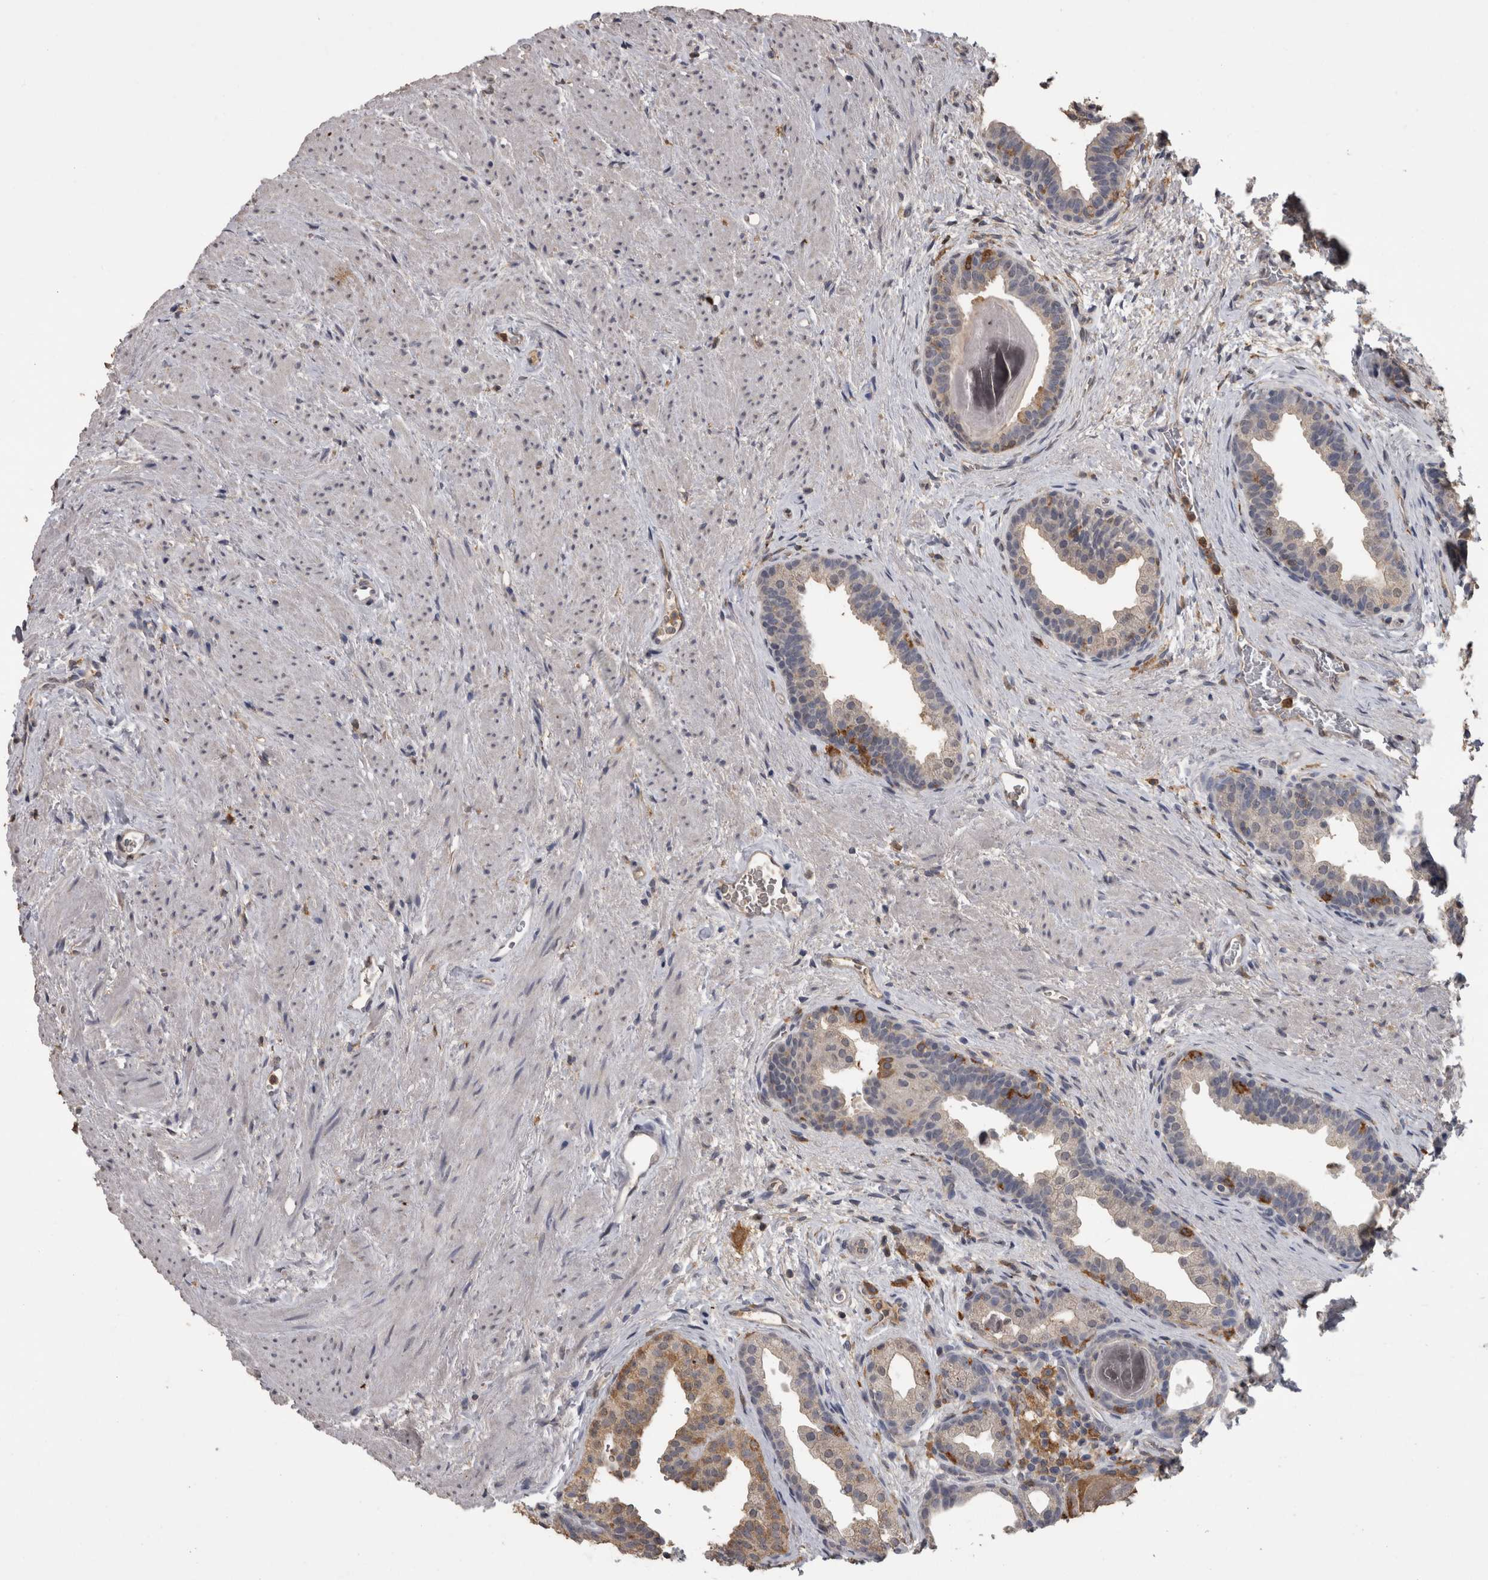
{"staining": {"intensity": "negative", "quantity": "none", "location": "none"}, "tissue": "prostate", "cell_type": "Glandular cells", "image_type": "normal", "snomed": [{"axis": "morphology", "description": "Normal tissue, NOS"}, {"axis": "topography", "description": "Prostate"}], "caption": "A high-resolution micrograph shows immunohistochemistry staining of unremarkable prostate, which shows no significant staining in glandular cells.", "gene": "PIK3AP1", "patient": {"sex": "male", "age": 48}}